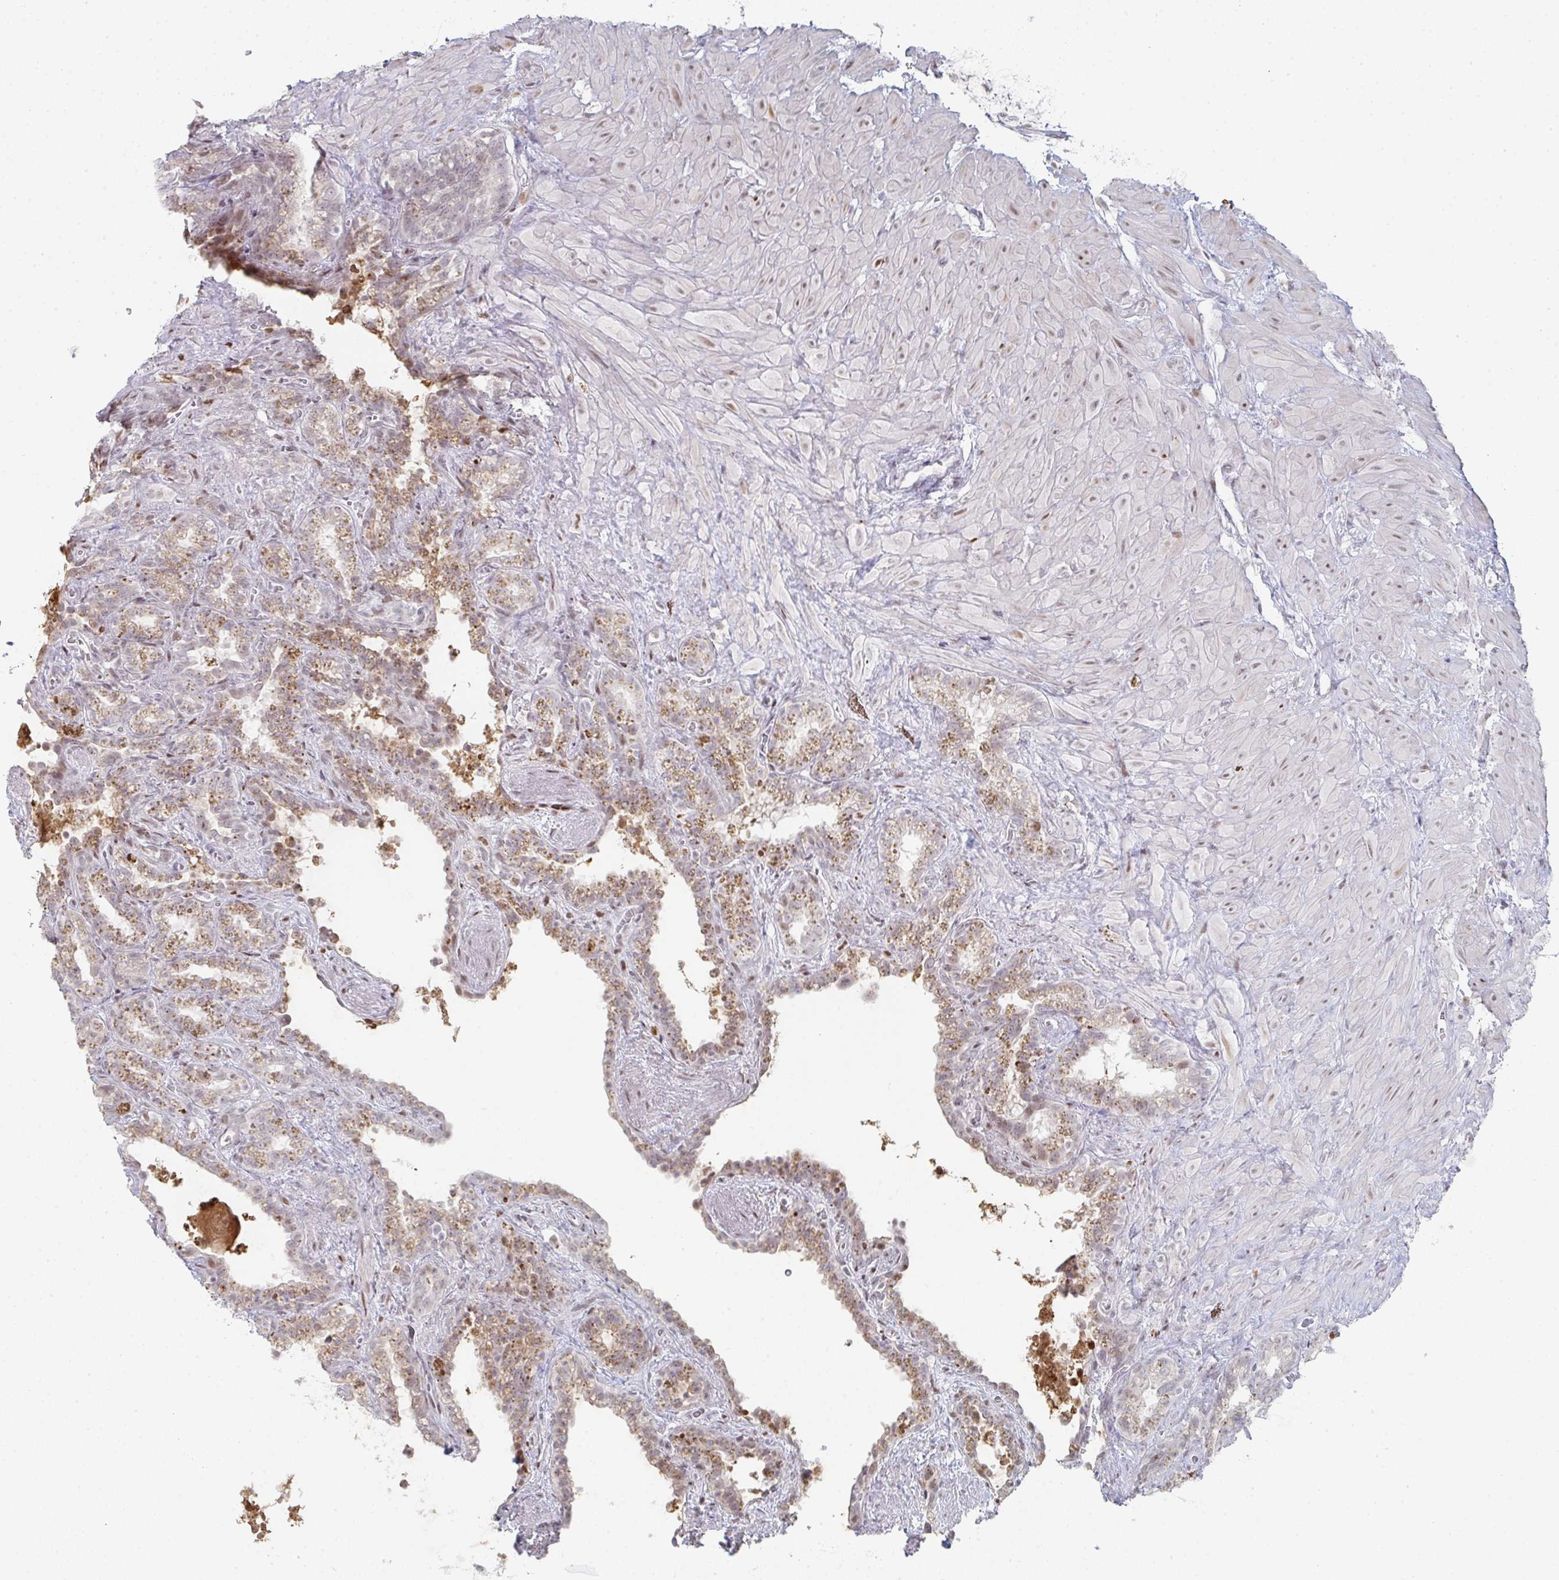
{"staining": {"intensity": "moderate", "quantity": "<25%", "location": "cytoplasmic/membranous,nuclear"}, "tissue": "seminal vesicle", "cell_type": "Glandular cells", "image_type": "normal", "snomed": [{"axis": "morphology", "description": "Normal tissue, NOS"}, {"axis": "topography", "description": "Seminal veicle"}], "caption": "Protein expression by immunohistochemistry (IHC) reveals moderate cytoplasmic/membranous,nuclear positivity in about <25% of glandular cells in benign seminal vesicle.", "gene": "LIN54", "patient": {"sex": "male", "age": 76}}